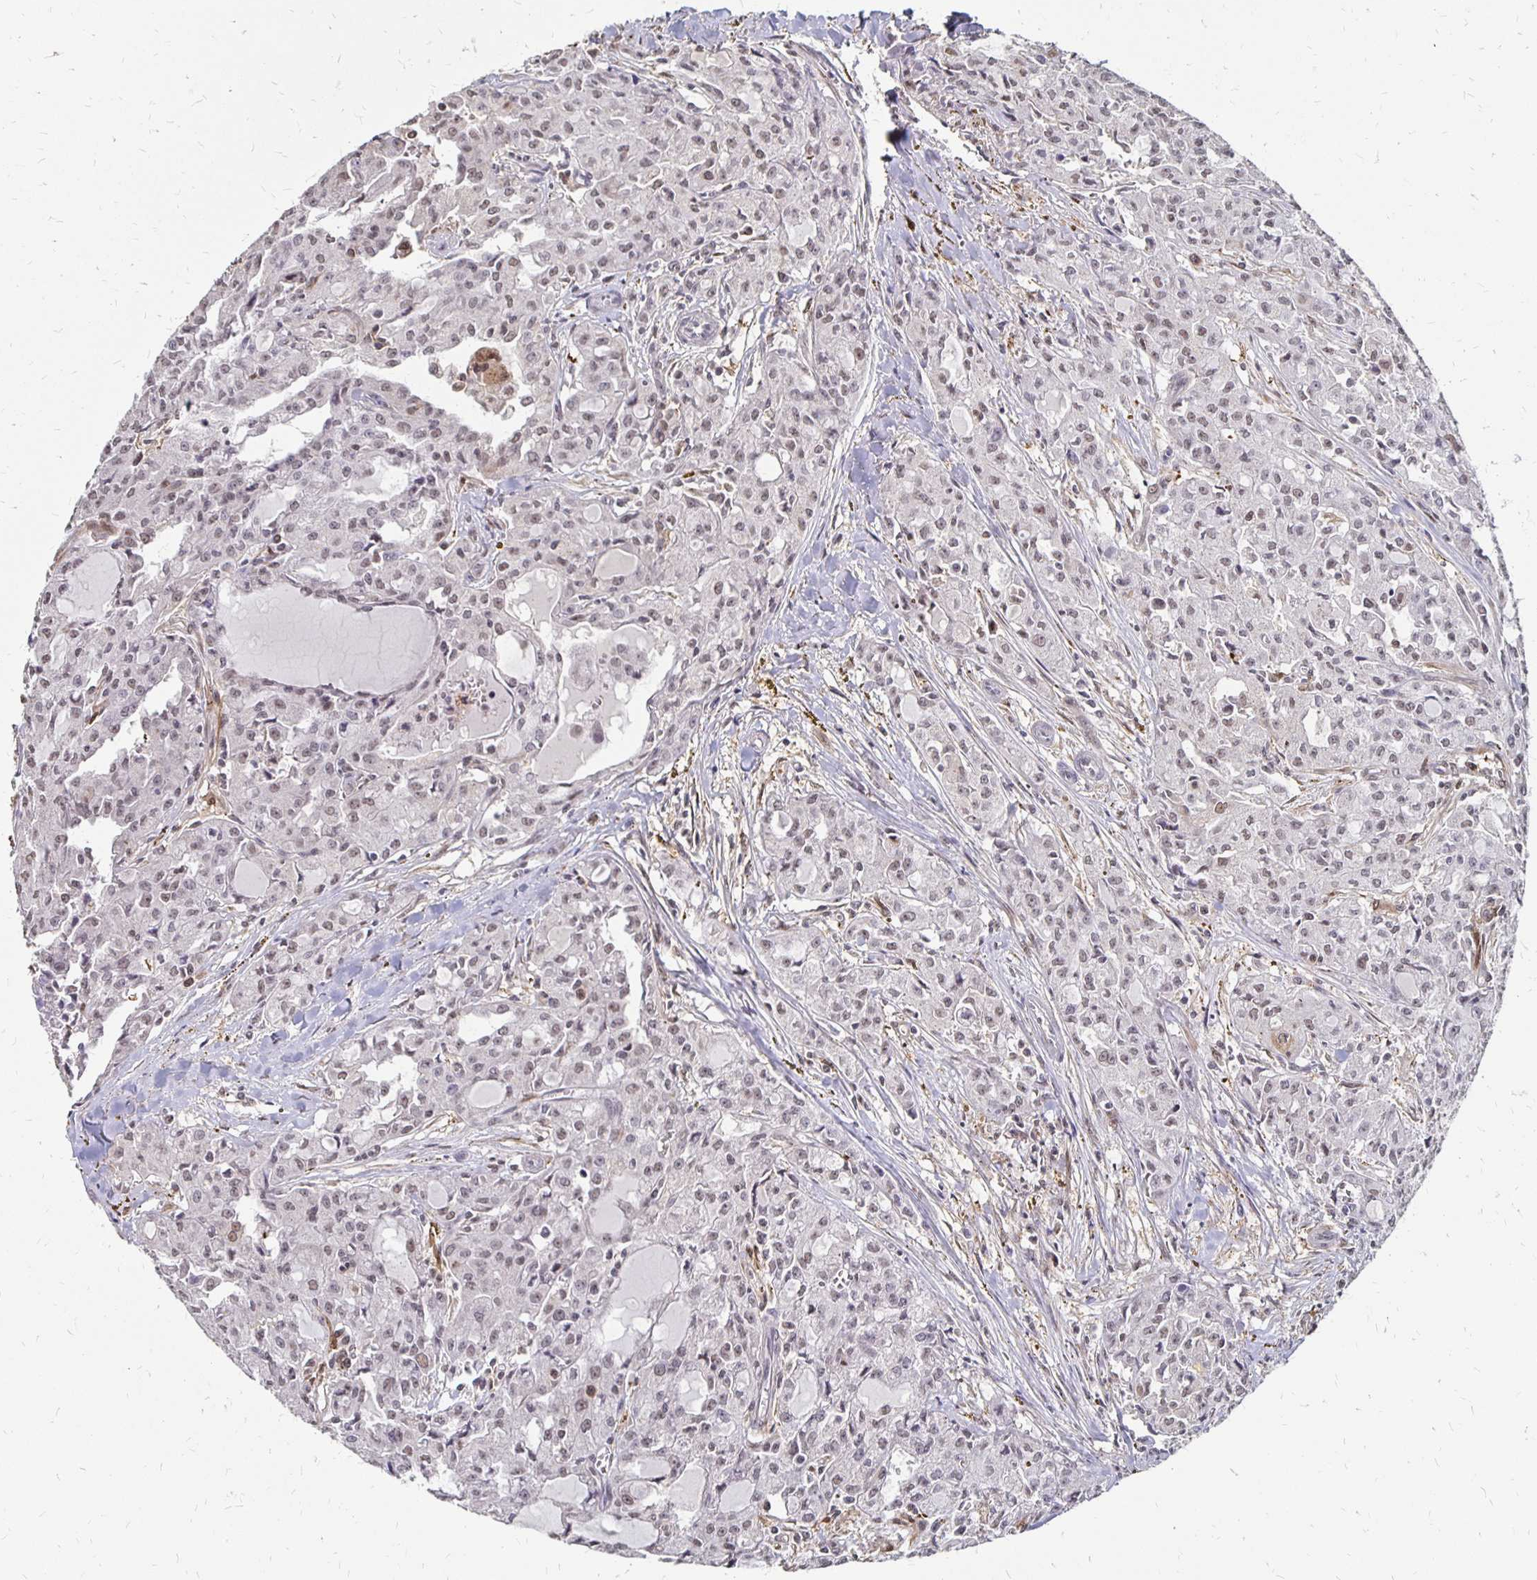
{"staining": {"intensity": "negative", "quantity": "none", "location": "none"}, "tissue": "head and neck cancer", "cell_type": "Tumor cells", "image_type": "cancer", "snomed": [{"axis": "morphology", "description": "Adenocarcinoma, NOS"}, {"axis": "topography", "description": "Head-Neck"}], "caption": "Histopathology image shows no protein staining in tumor cells of head and neck cancer (adenocarcinoma) tissue. The staining is performed using DAB brown chromogen with nuclei counter-stained in using hematoxylin.", "gene": "CLASRP", "patient": {"sex": "male", "age": 64}}